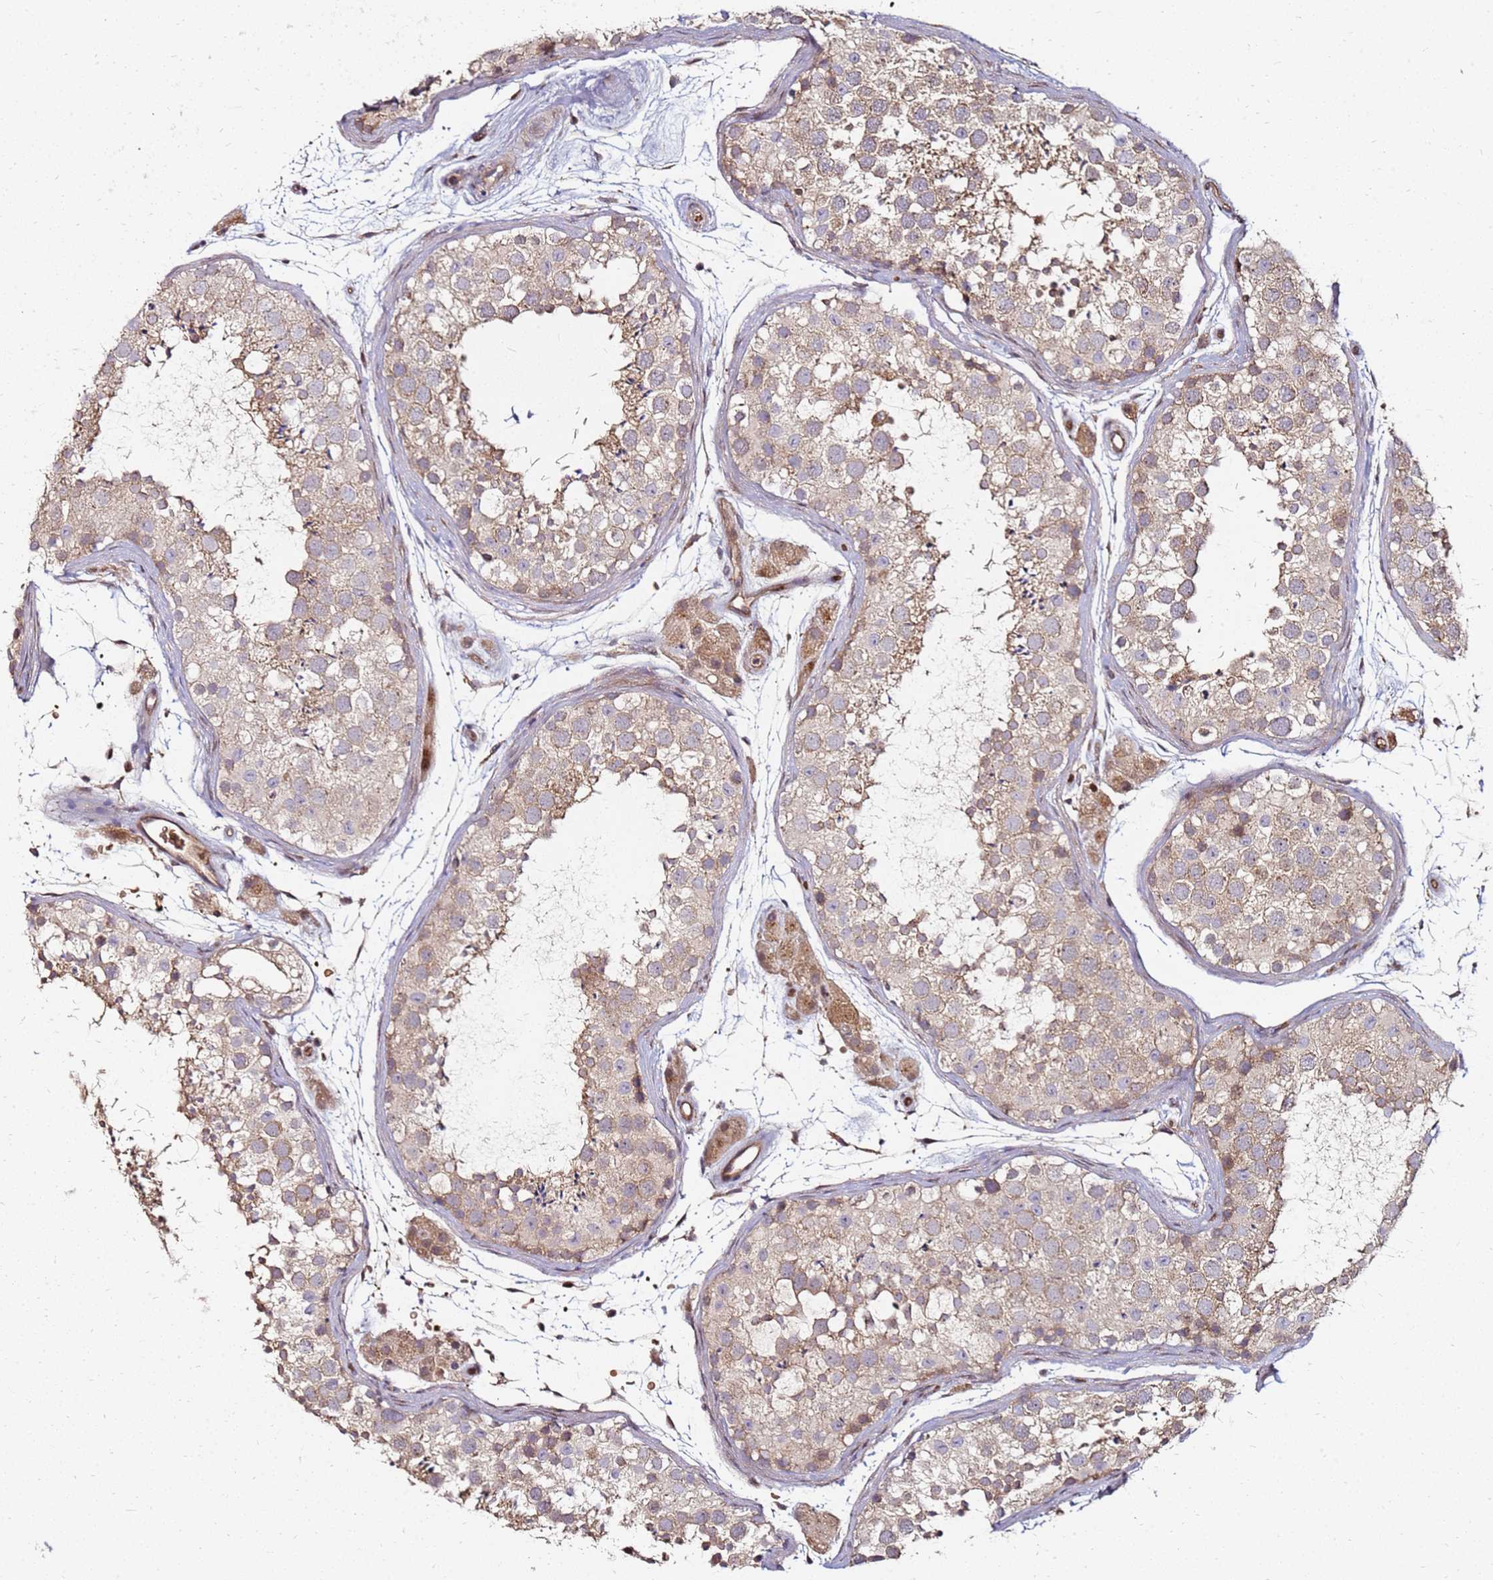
{"staining": {"intensity": "strong", "quantity": "<25%", "location": "cytoplasmic/membranous,nuclear"}, "tissue": "testis", "cell_type": "Cells in seminiferous ducts", "image_type": "normal", "snomed": [{"axis": "morphology", "description": "Normal tissue, NOS"}, {"axis": "topography", "description": "Testis"}], "caption": "Testis stained for a protein demonstrates strong cytoplasmic/membranous,nuclear positivity in cells in seminiferous ducts. Nuclei are stained in blue.", "gene": "RNF11", "patient": {"sex": "male", "age": 41}}